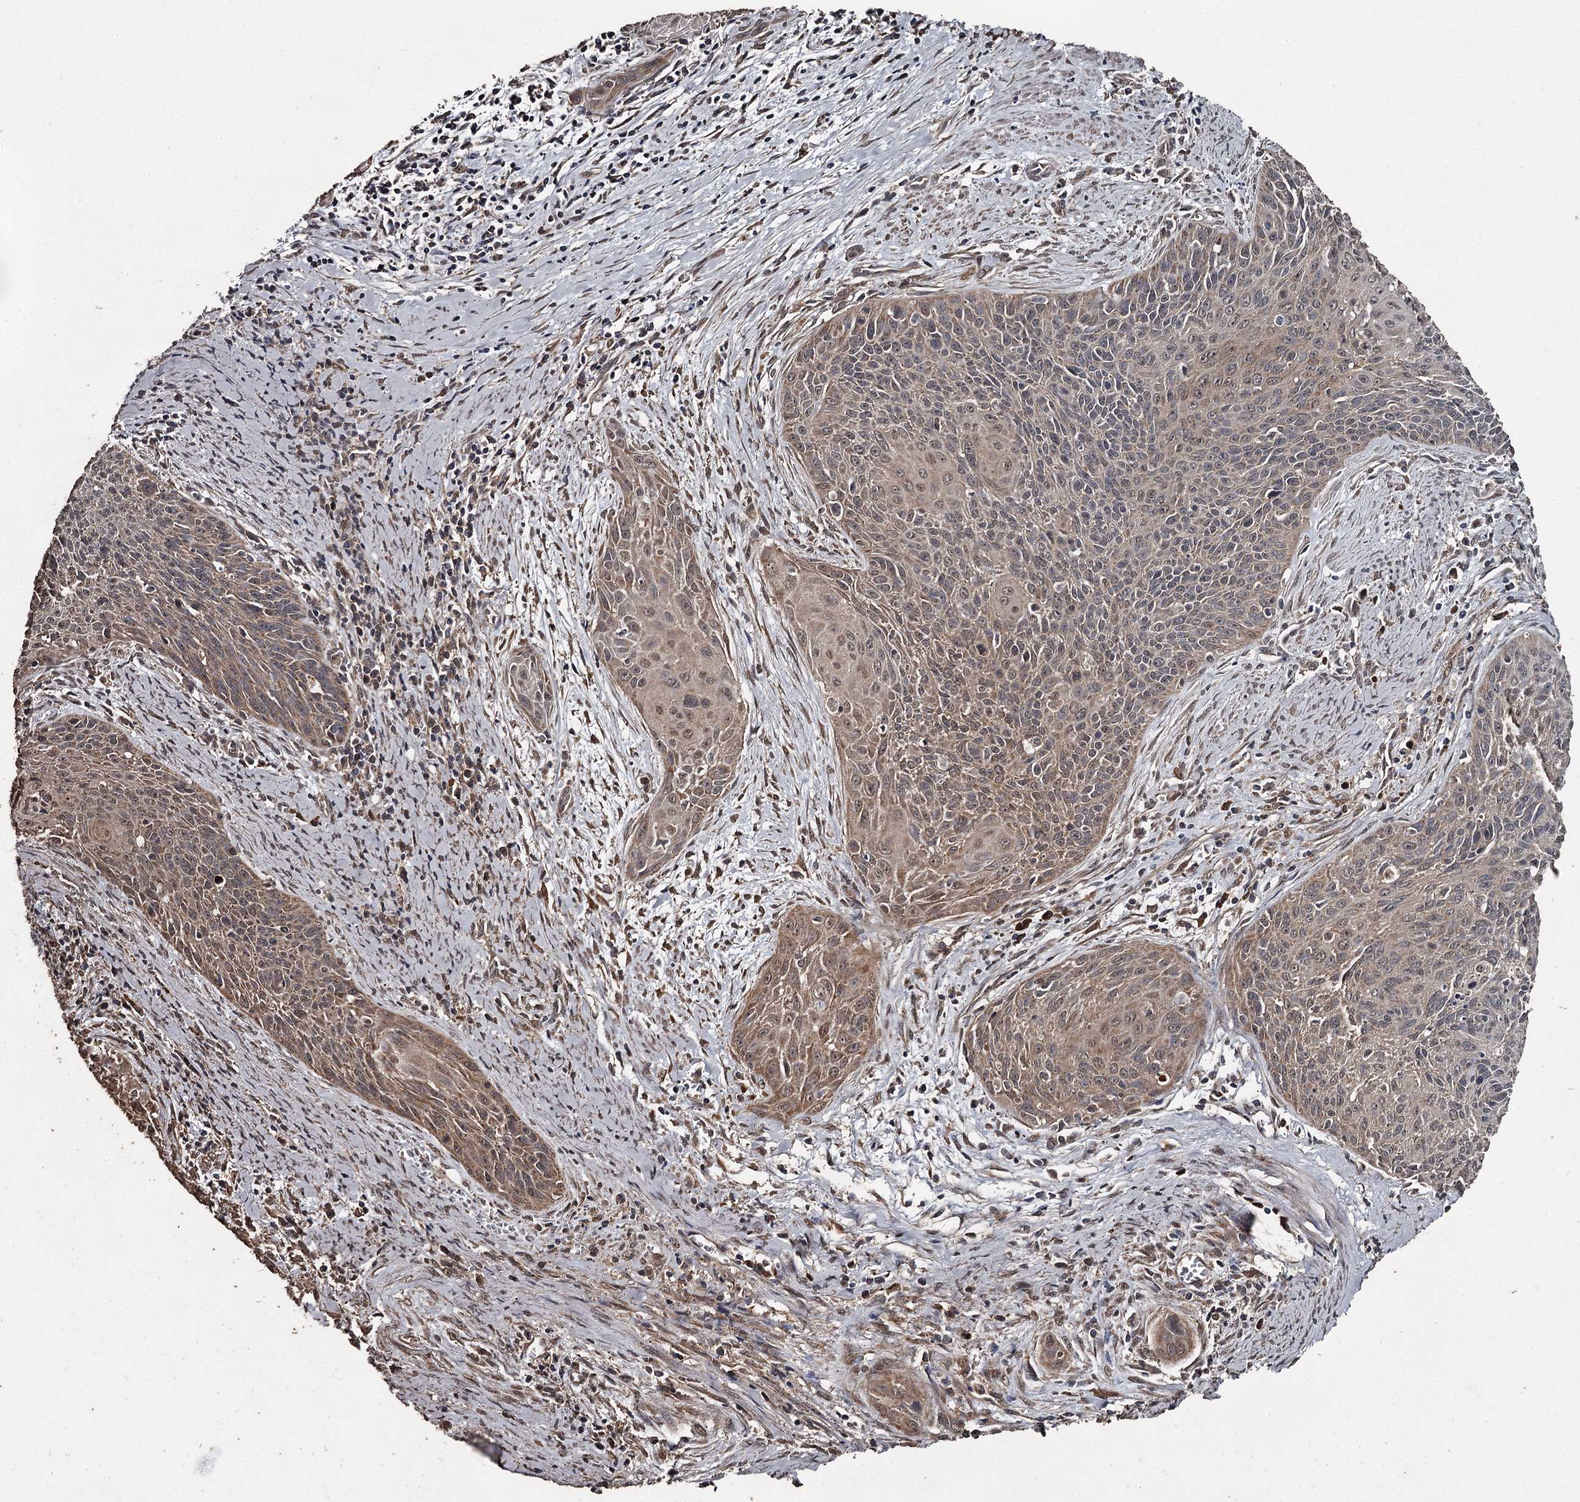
{"staining": {"intensity": "moderate", "quantity": "25%-75%", "location": "cytoplasmic/membranous,nuclear"}, "tissue": "cervical cancer", "cell_type": "Tumor cells", "image_type": "cancer", "snomed": [{"axis": "morphology", "description": "Squamous cell carcinoma, NOS"}, {"axis": "topography", "description": "Cervix"}], "caption": "Human cervical cancer (squamous cell carcinoma) stained with a protein marker displays moderate staining in tumor cells.", "gene": "WIPI1", "patient": {"sex": "female", "age": 55}}